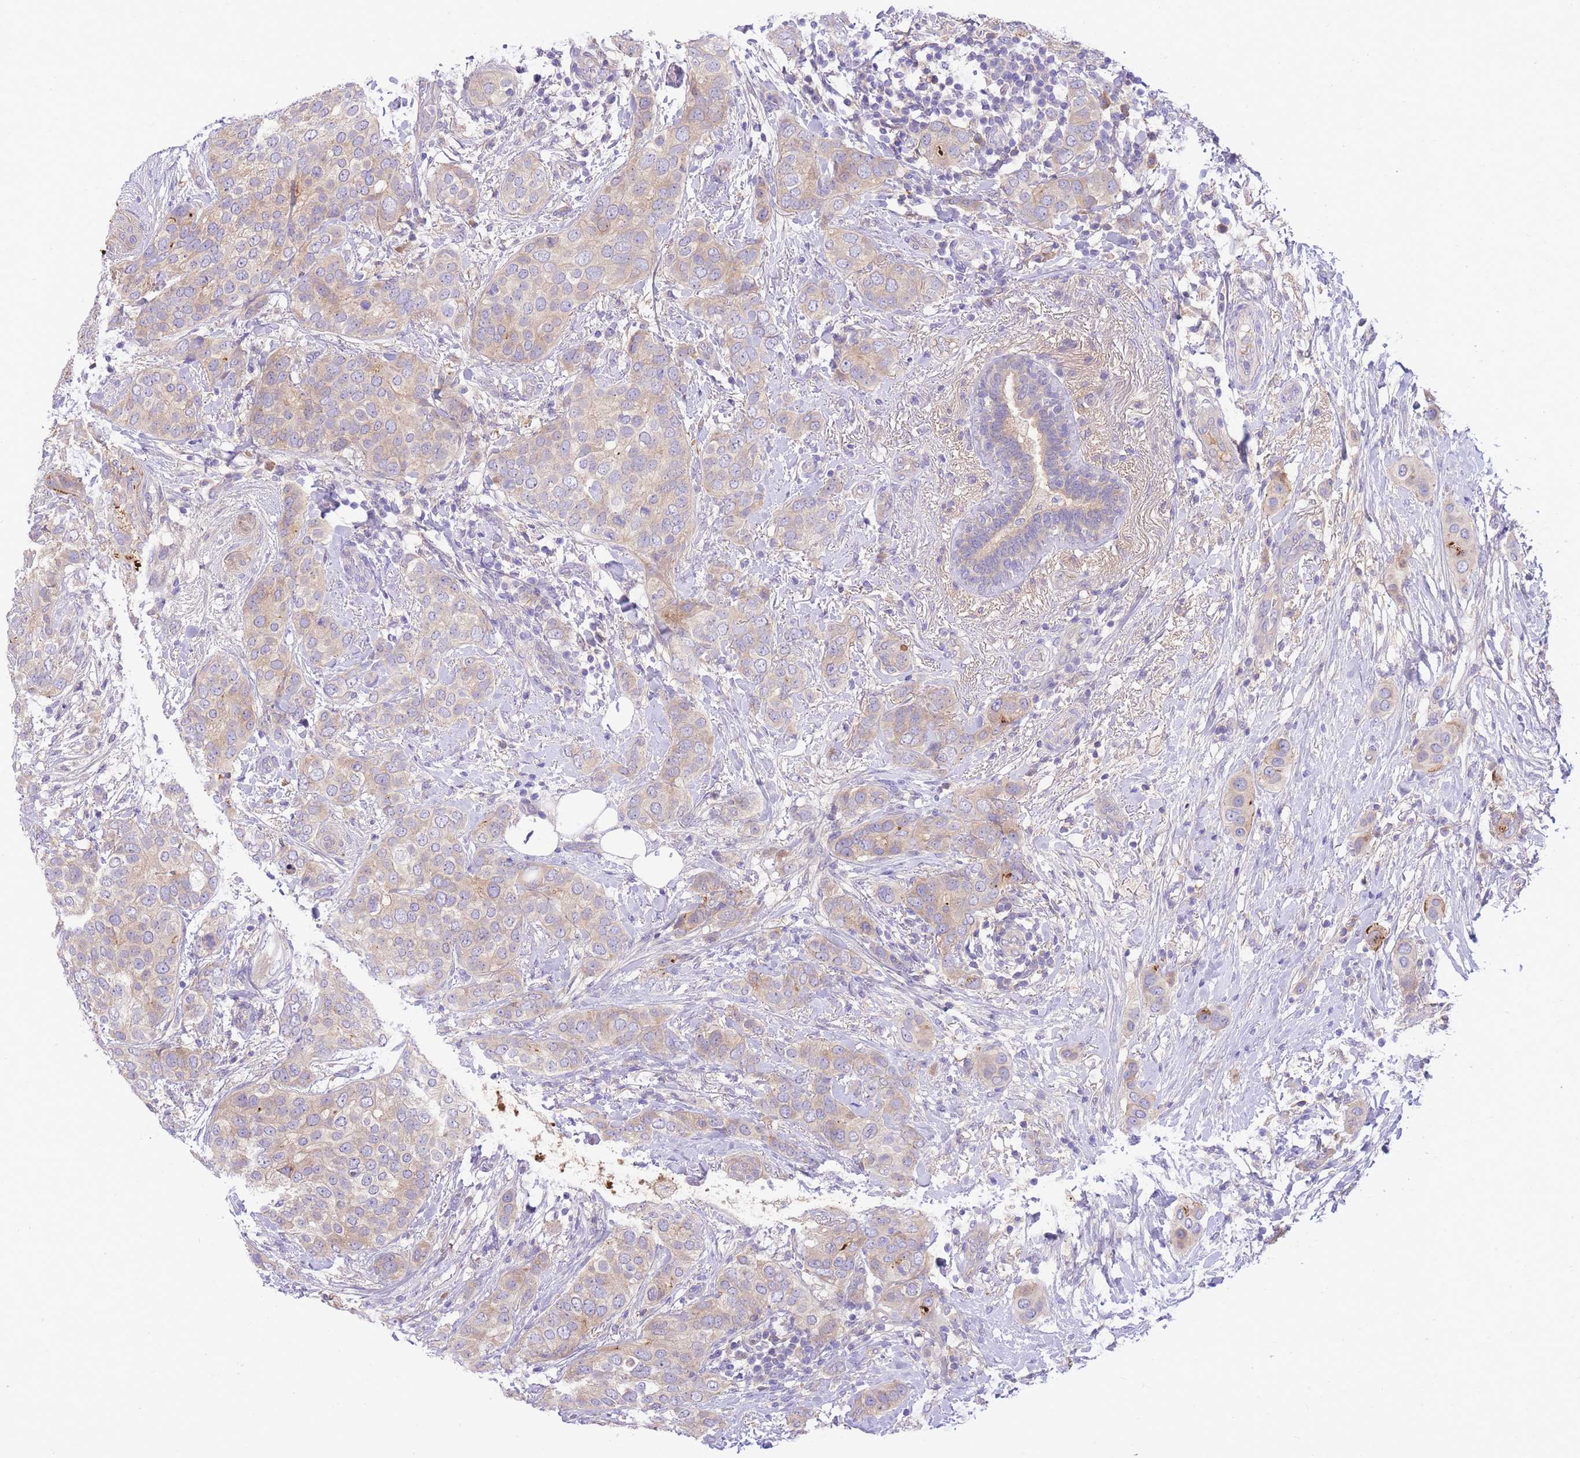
{"staining": {"intensity": "weak", "quantity": "25%-75%", "location": "cytoplasmic/membranous"}, "tissue": "breast cancer", "cell_type": "Tumor cells", "image_type": "cancer", "snomed": [{"axis": "morphology", "description": "Lobular carcinoma"}, {"axis": "topography", "description": "Breast"}], "caption": "This is a histology image of immunohistochemistry (IHC) staining of breast lobular carcinoma, which shows weak positivity in the cytoplasmic/membranous of tumor cells.", "gene": "LIPH", "patient": {"sex": "female", "age": 51}}